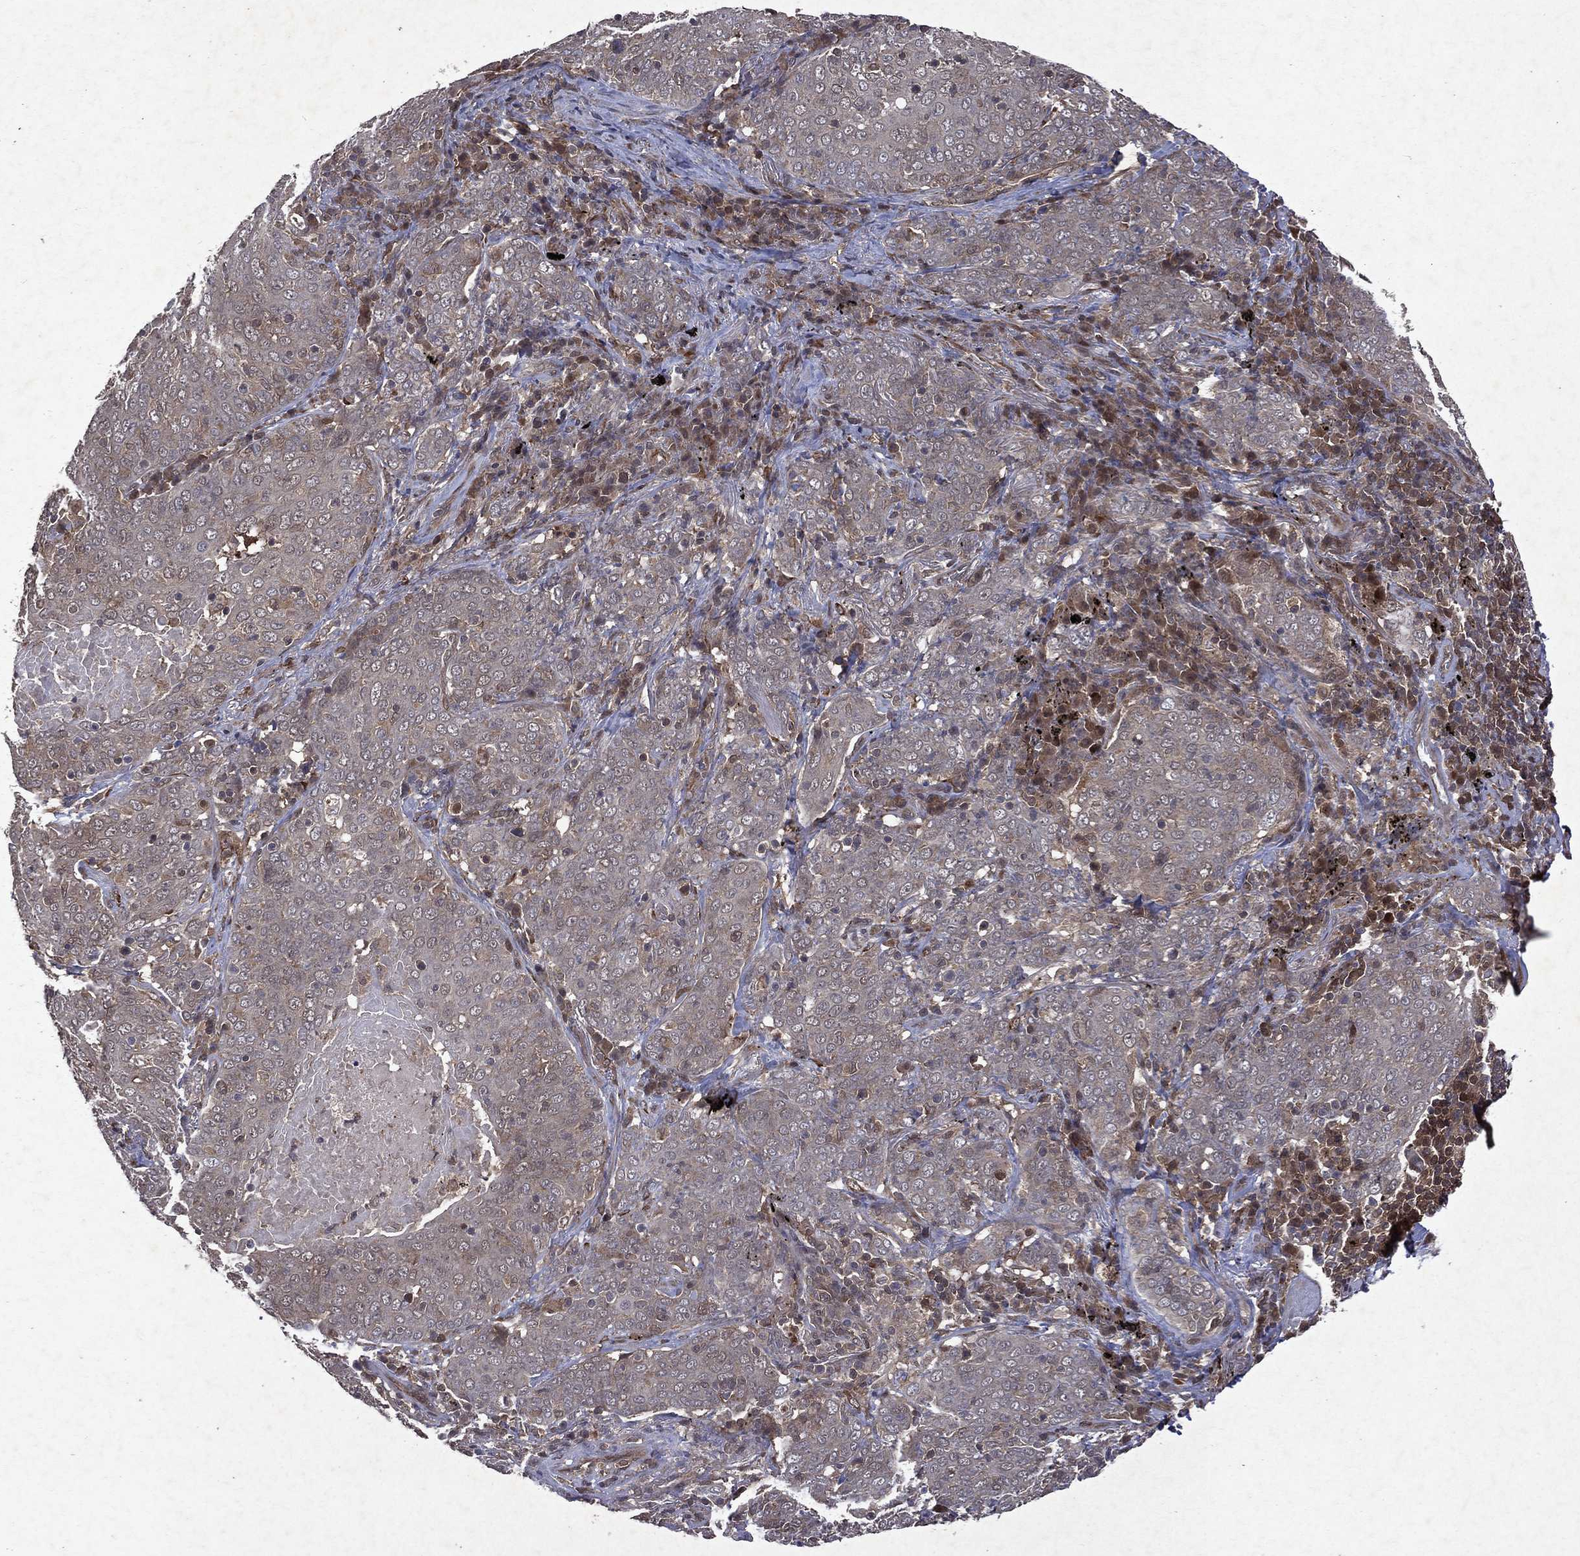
{"staining": {"intensity": "negative", "quantity": "none", "location": "none"}, "tissue": "lung cancer", "cell_type": "Tumor cells", "image_type": "cancer", "snomed": [{"axis": "morphology", "description": "Squamous cell carcinoma, NOS"}, {"axis": "topography", "description": "Lung"}], "caption": "Tumor cells are negative for protein expression in human lung cancer. The staining is performed using DAB brown chromogen with nuclei counter-stained in using hematoxylin.", "gene": "MTAP", "patient": {"sex": "male", "age": 82}}